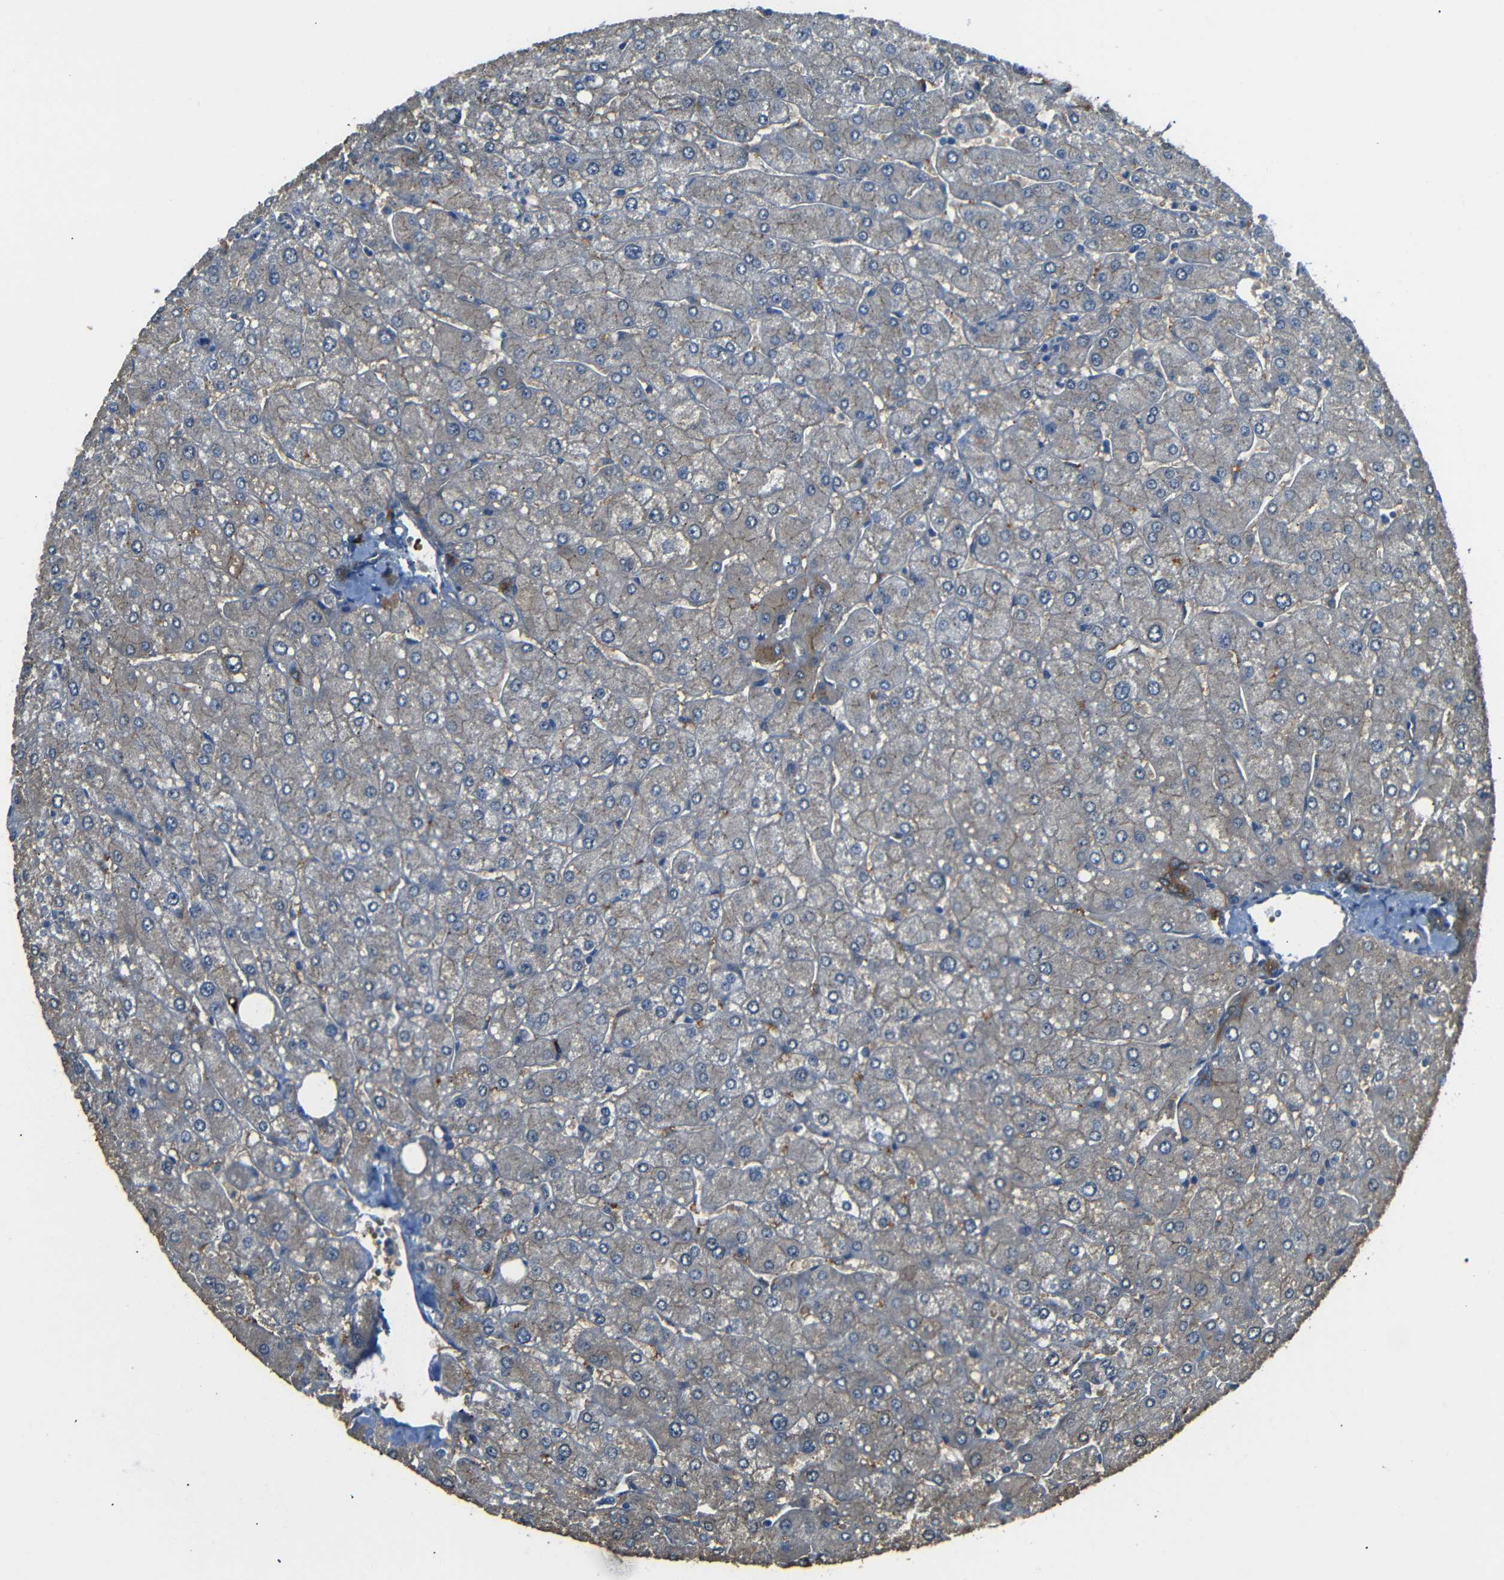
{"staining": {"intensity": "moderate", "quantity": ">75%", "location": "cytoplasmic/membranous"}, "tissue": "liver", "cell_type": "Cholangiocytes", "image_type": "normal", "snomed": [{"axis": "morphology", "description": "Normal tissue, NOS"}, {"axis": "topography", "description": "Liver"}], "caption": "The immunohistochemical stain labels moderate cytoplasmic/membranous staining in cholangiocytes of benign liver. The staining is performed using DAB (3,3'-diaminobenzidine) brown chromogen to label protein expression. The nuclei are counter-stained blue using hematoxylin.", "gene": "MYO1B", "patient": {"sex": "male", "age": 55}}